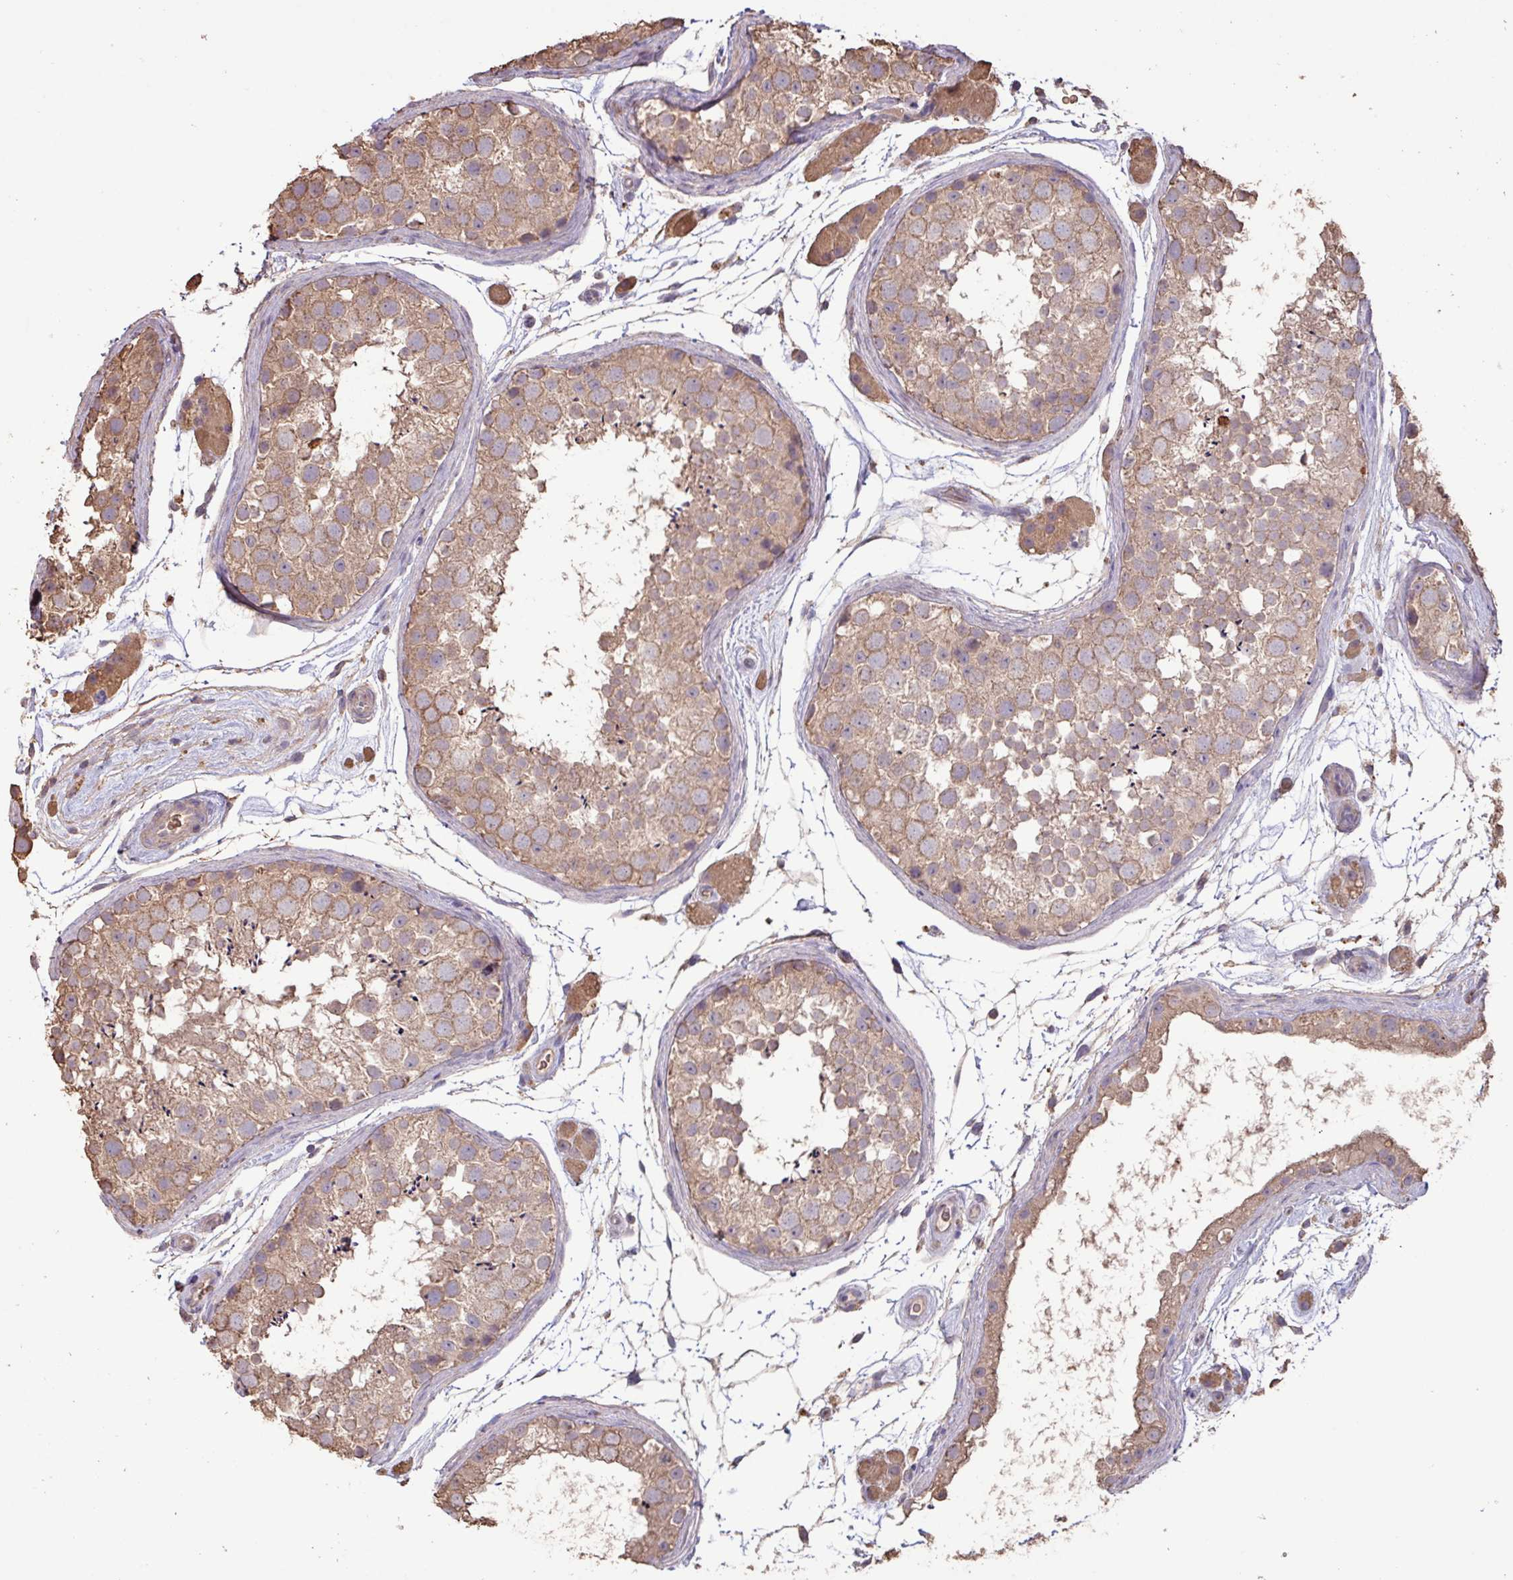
{"staining": {"intensity": "moderate", "quantity": ">75%", "location": "cytoplasmic/membranous"}, "tissue": "testis", "cell_type": "Cells in seminiferous ducts", "image_type": "normal", "snomed": [{"axis": "morphology", "description": "Normal tissue, NOS"}, {"axis": "topography", "description": "Testis"}], "caption": "Immunohistochemical staining of benign testis exhibits >75% levels of moderate cytoplasmic/membranous protein positivity in approximately >75% of cells in seminiferous ducts. (DAB (3,3'-diaminobenzidine) IHC, brown staining for protein, blue staining for nuclei).", "gene": "CAMK2A", "patient": {"sex": "male", "age": 41}}